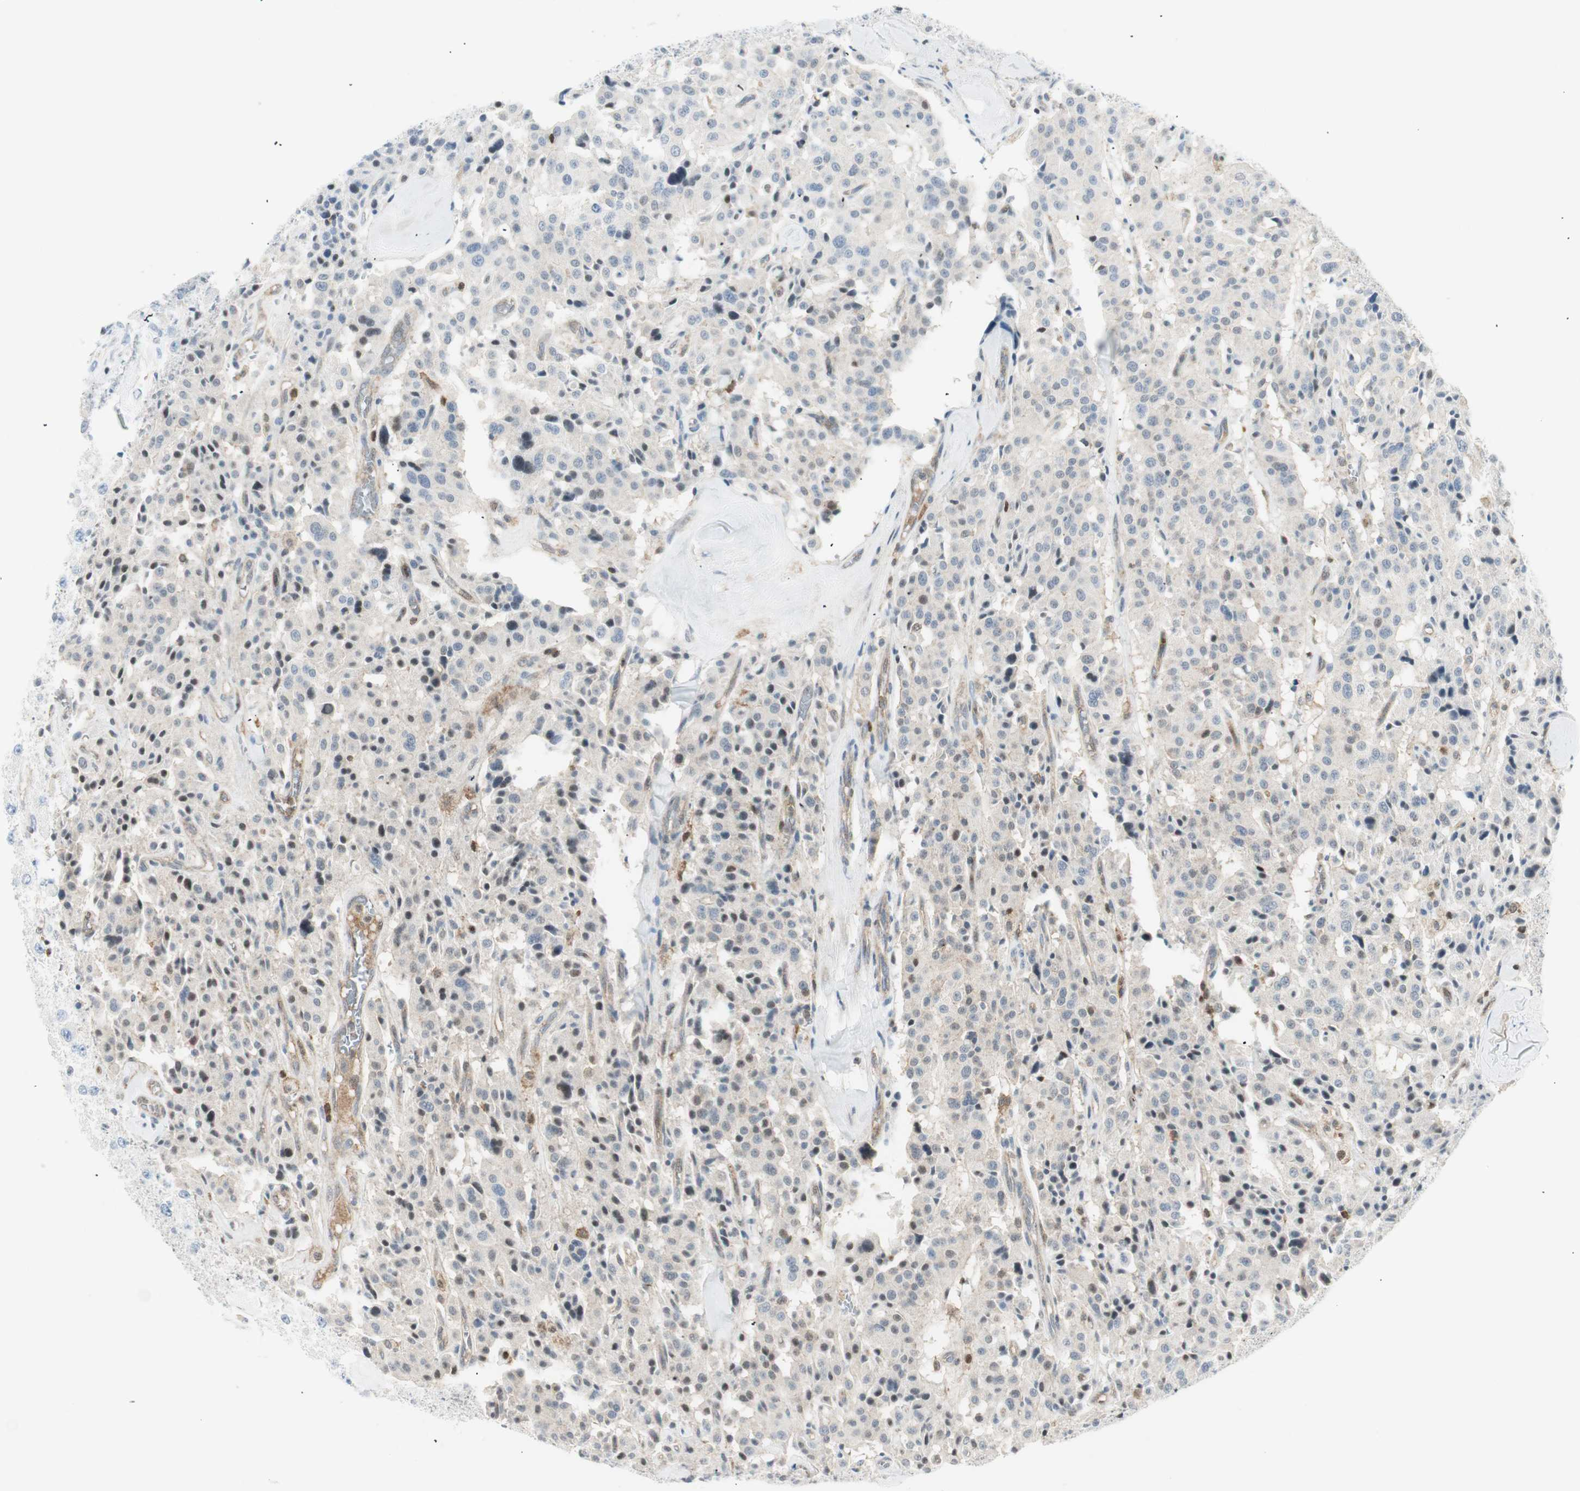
{"staining": {"intensity": "weak", "quantity": ">75%", "location": "cytoplasmic/membranous"}, "tissue": "carcinoid", "cell_type": "Tumor cells", "image_type": "cancer", "snomed": [{"axis": "morphology", "description": "Carcinoid, malignant, NOS"}, {"axis": "topography", "description": "Lung"}], "caption": "There is low levels of weak cytoplasmic/membranous expression in tumor cells of malignant carcinoid, as demonstrated by immunohistochemical staining (brown color).", "gene": "PPP1CA", "patient": {"sex": "male", "age": 30}}